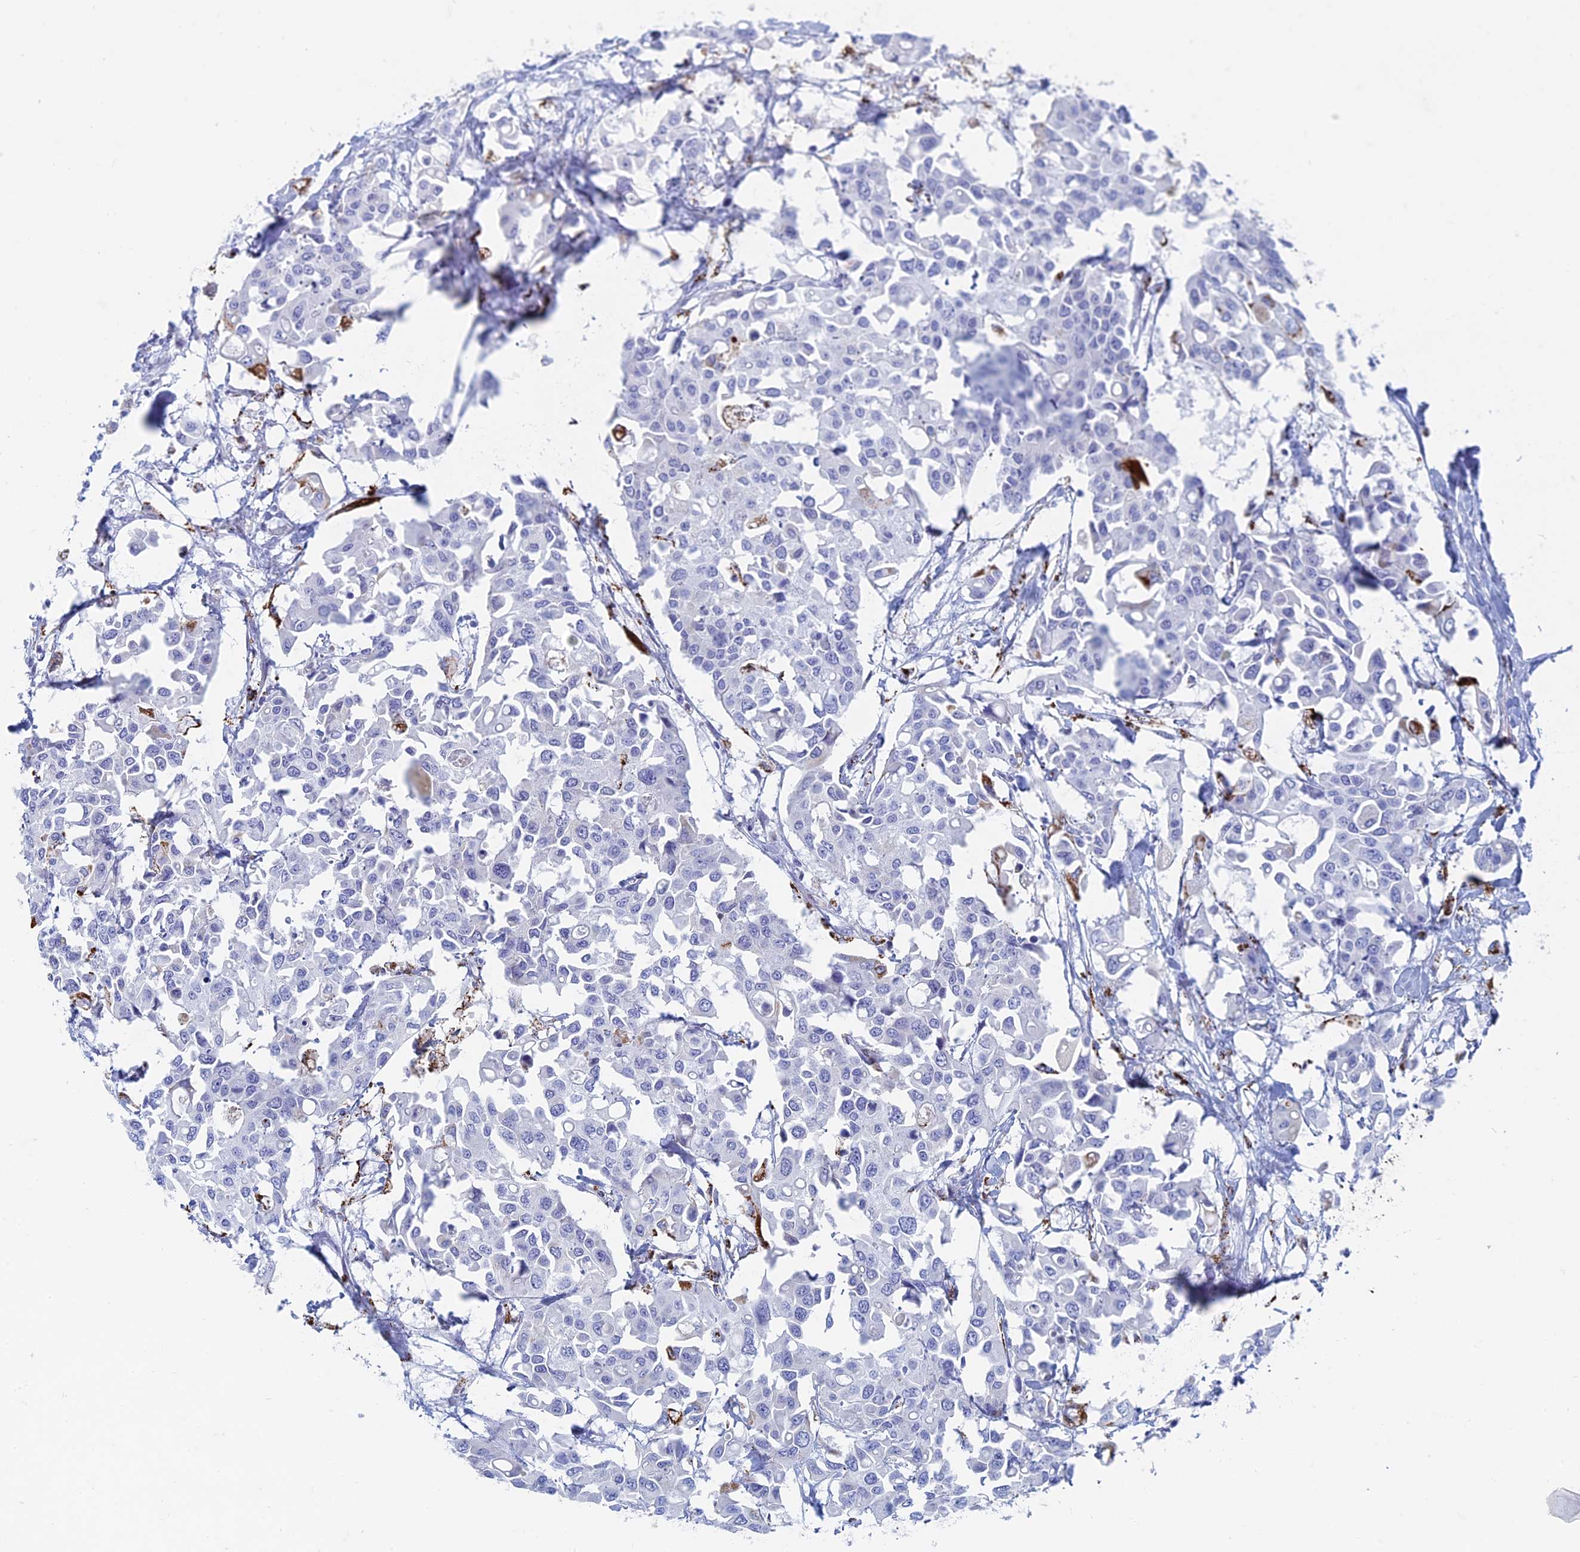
{"staining": {"intensity": "negative", "quantity": "none", "location": "none"}, "tissue": "colorectal cancer", "cell_type": "Tumor cells", "image_type": "cancer", "snomed": [{"axis": "morphology", "description": "Adenocarcinoma, NOS"}, {"axis": "topography", "description": "Colon"}], "caption": "Immunohistochemistry (IHC) of colorectal cancer (adenocarcinoma) exhibits no expression in tumor cells.", "gene": "ALMS1", "patient": {"sex": "male", "age": 77}}